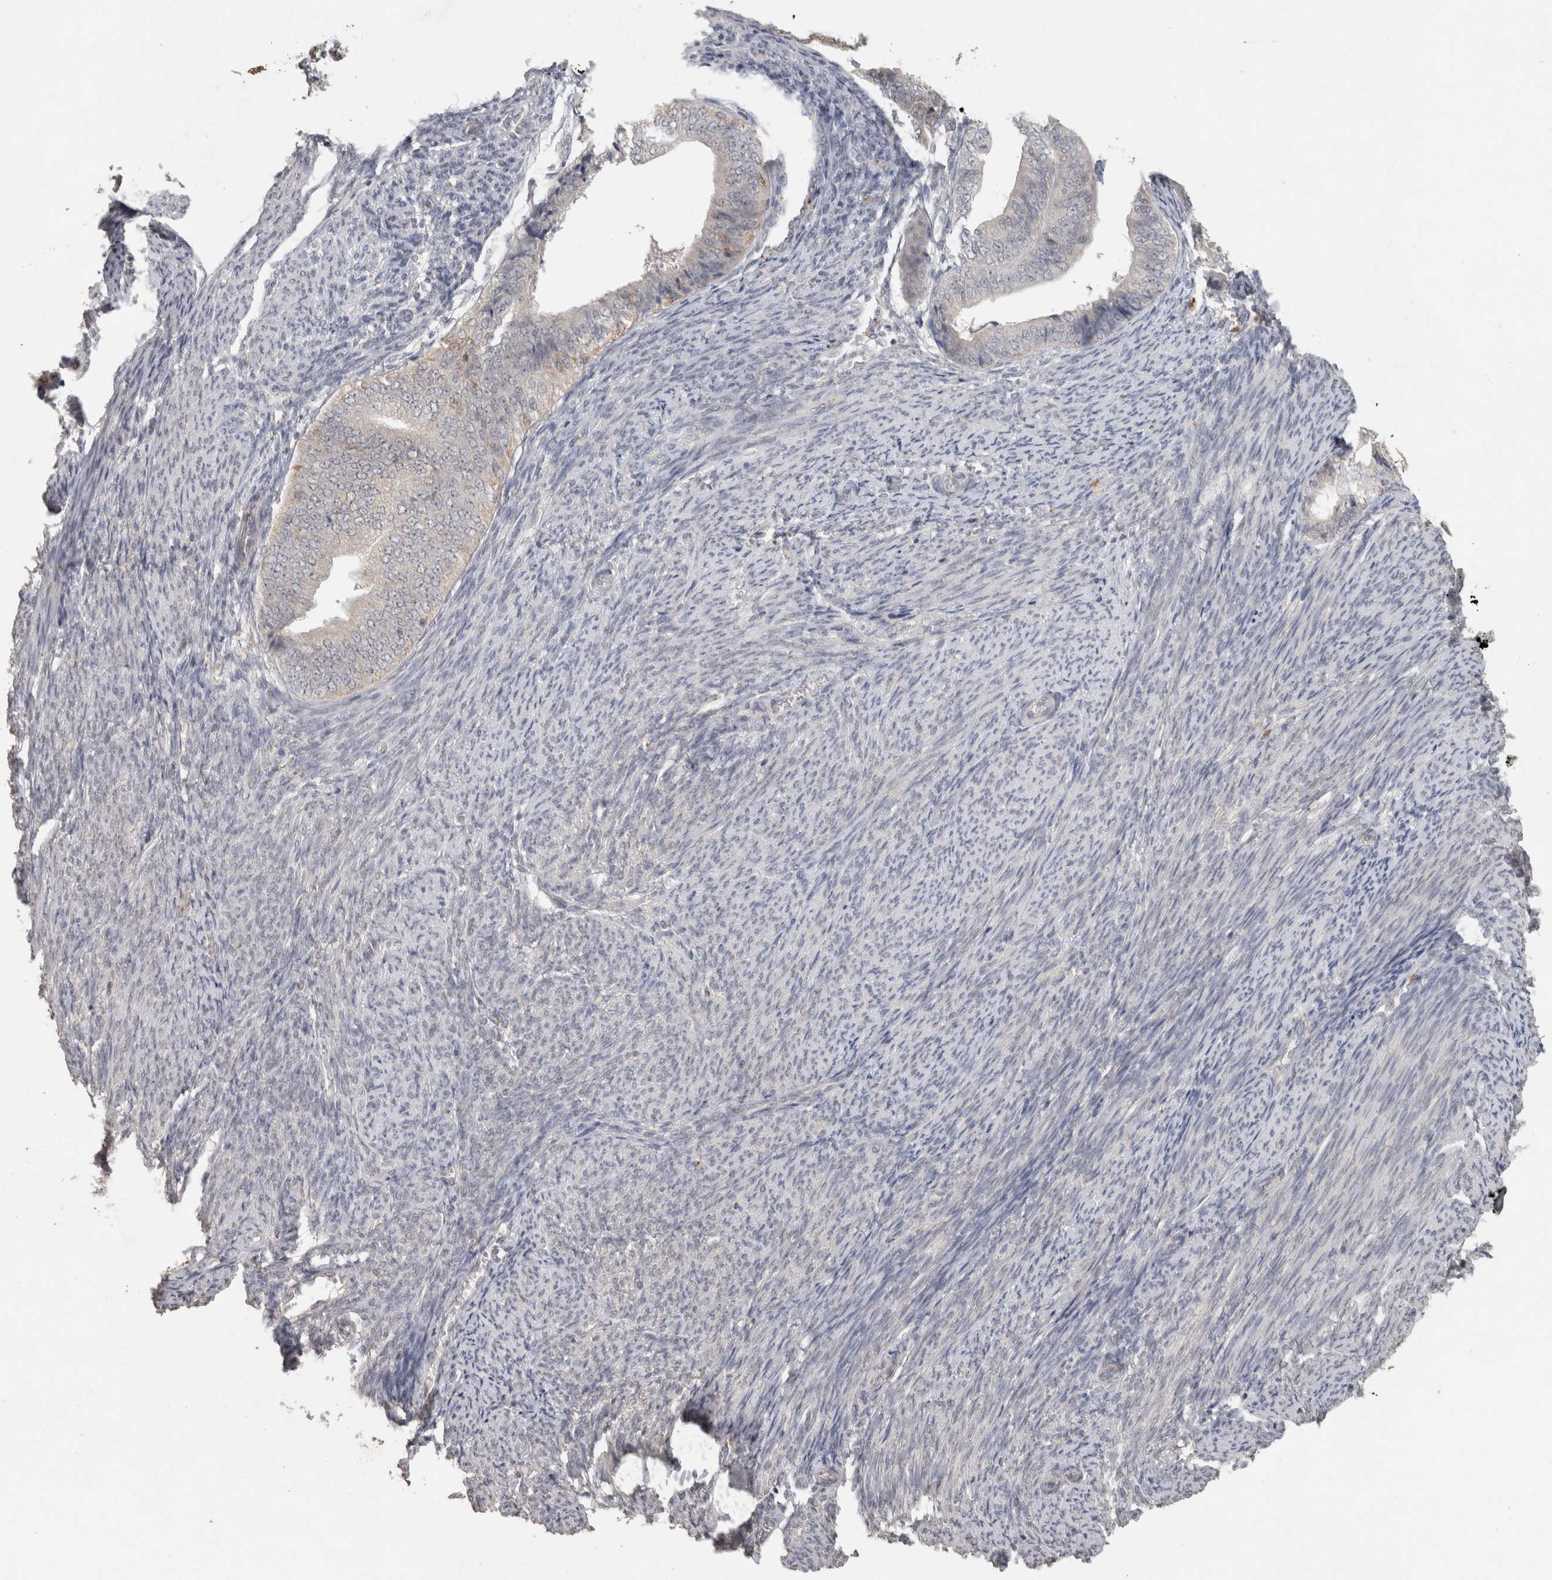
{"staining": {"intensity": "negative", "quantity": "none", "location": "none"}, "tissue": "endometrial cancer", "cell_type": "Tumor cells", "image_type": "cancer", "snomed": [{"axis": "morphology", "description": "Adenocarcinoma, NOS"}, {"axis": "topography", "description": "Endometrium"}], "caption": "The micrograph reveals no staining of tumor cells in endometrial cancer.", "gene": "HAVCR2", "patient": {"sex": "female", "age": 63}}